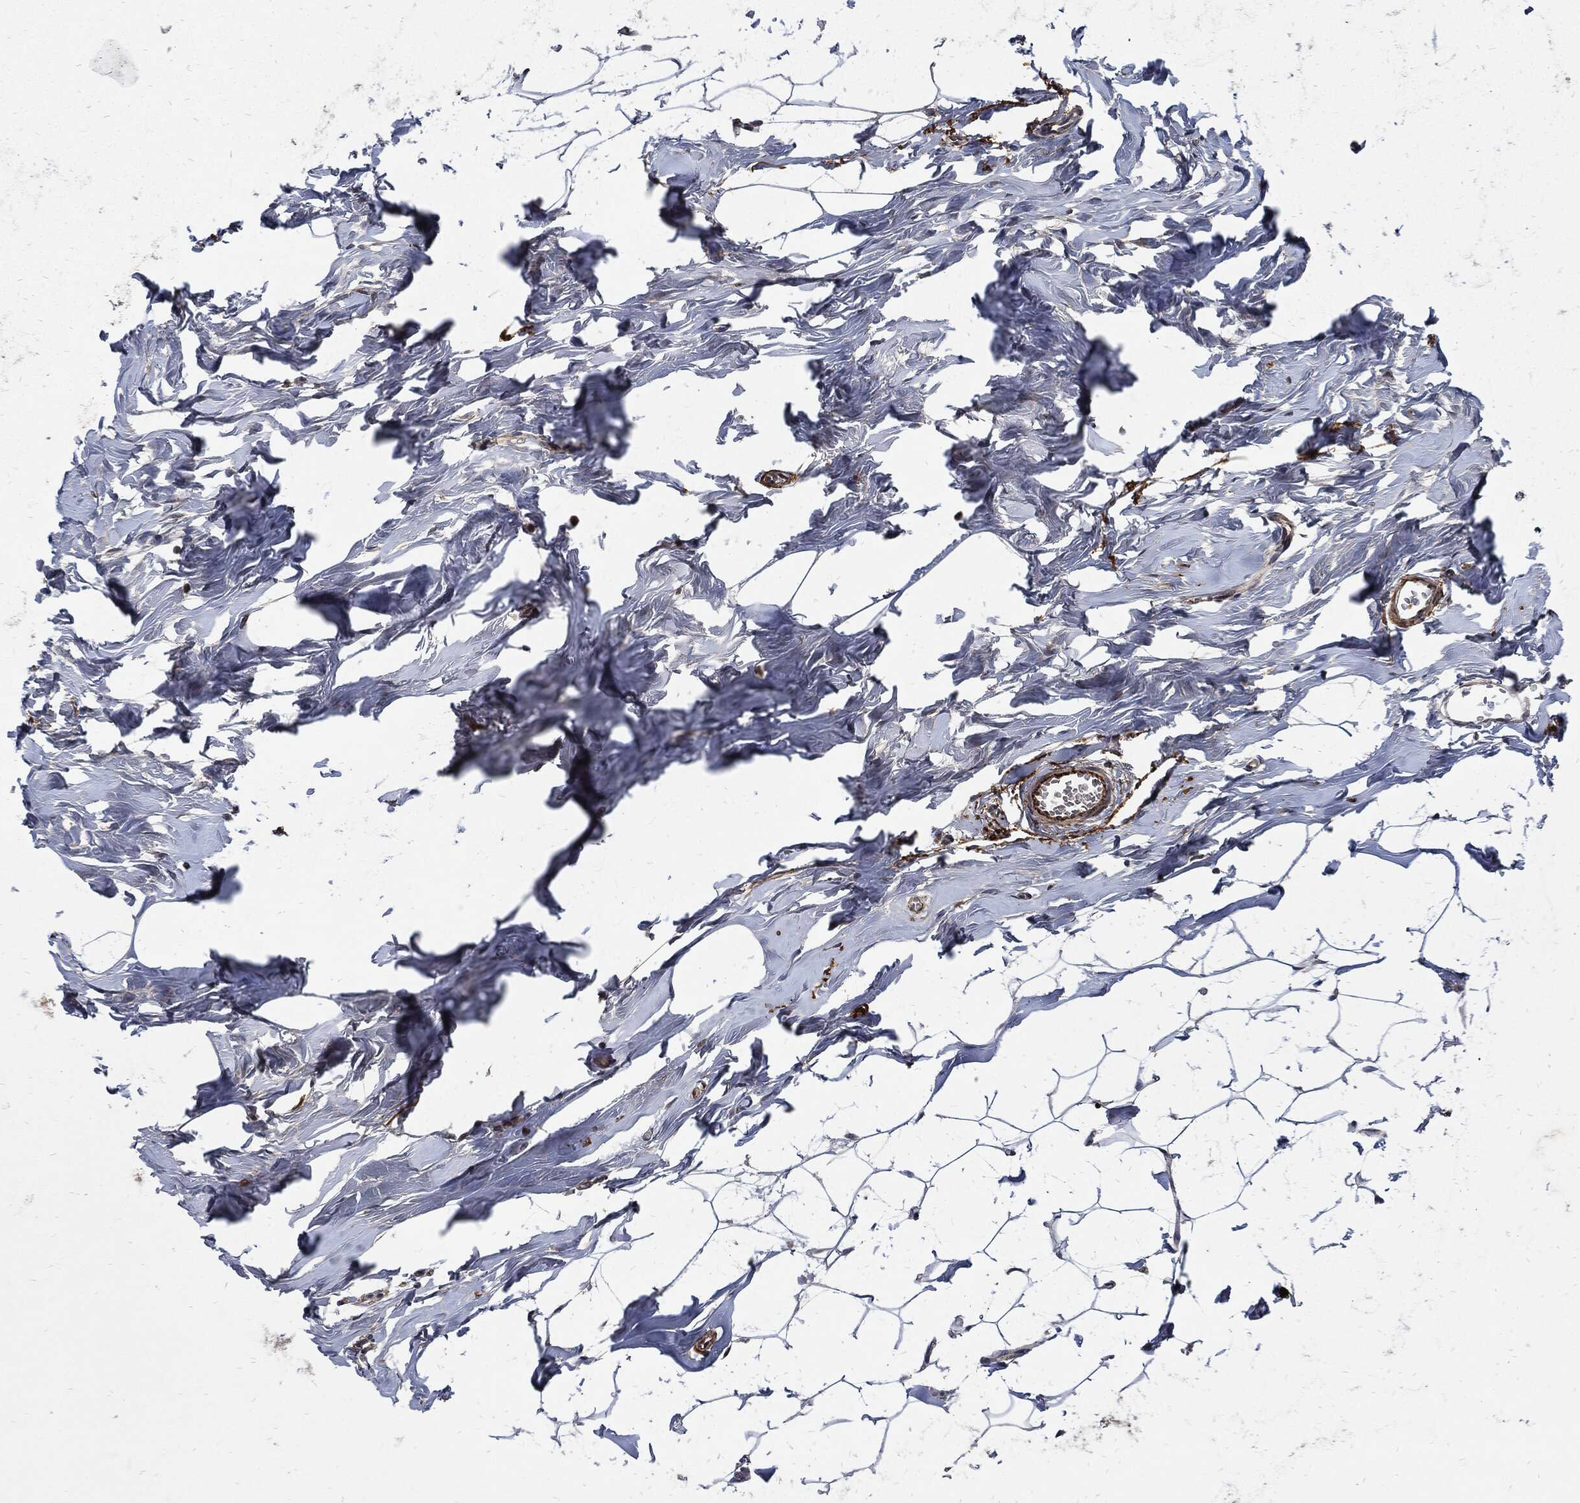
{"staining": {"intensity": "negative", "quantity": "none", "location": "none"}, "tissue": "breast", "cell_type": "Adipocytes", "image_type": "normal", "snomed": [{"axis": "morphology", "description": "Normal tissue, NOS"}, {"axis": "morphology", "description": "Lobular carcinoma, in situ"}, {"axis": "topography", "description": "Breast"}], "caption": "The immunohistochemistry micrograph has no significant positivity in adipocytes of breast.", "gene": "CLU", "patient": {"sex": "female", "age": 35}}